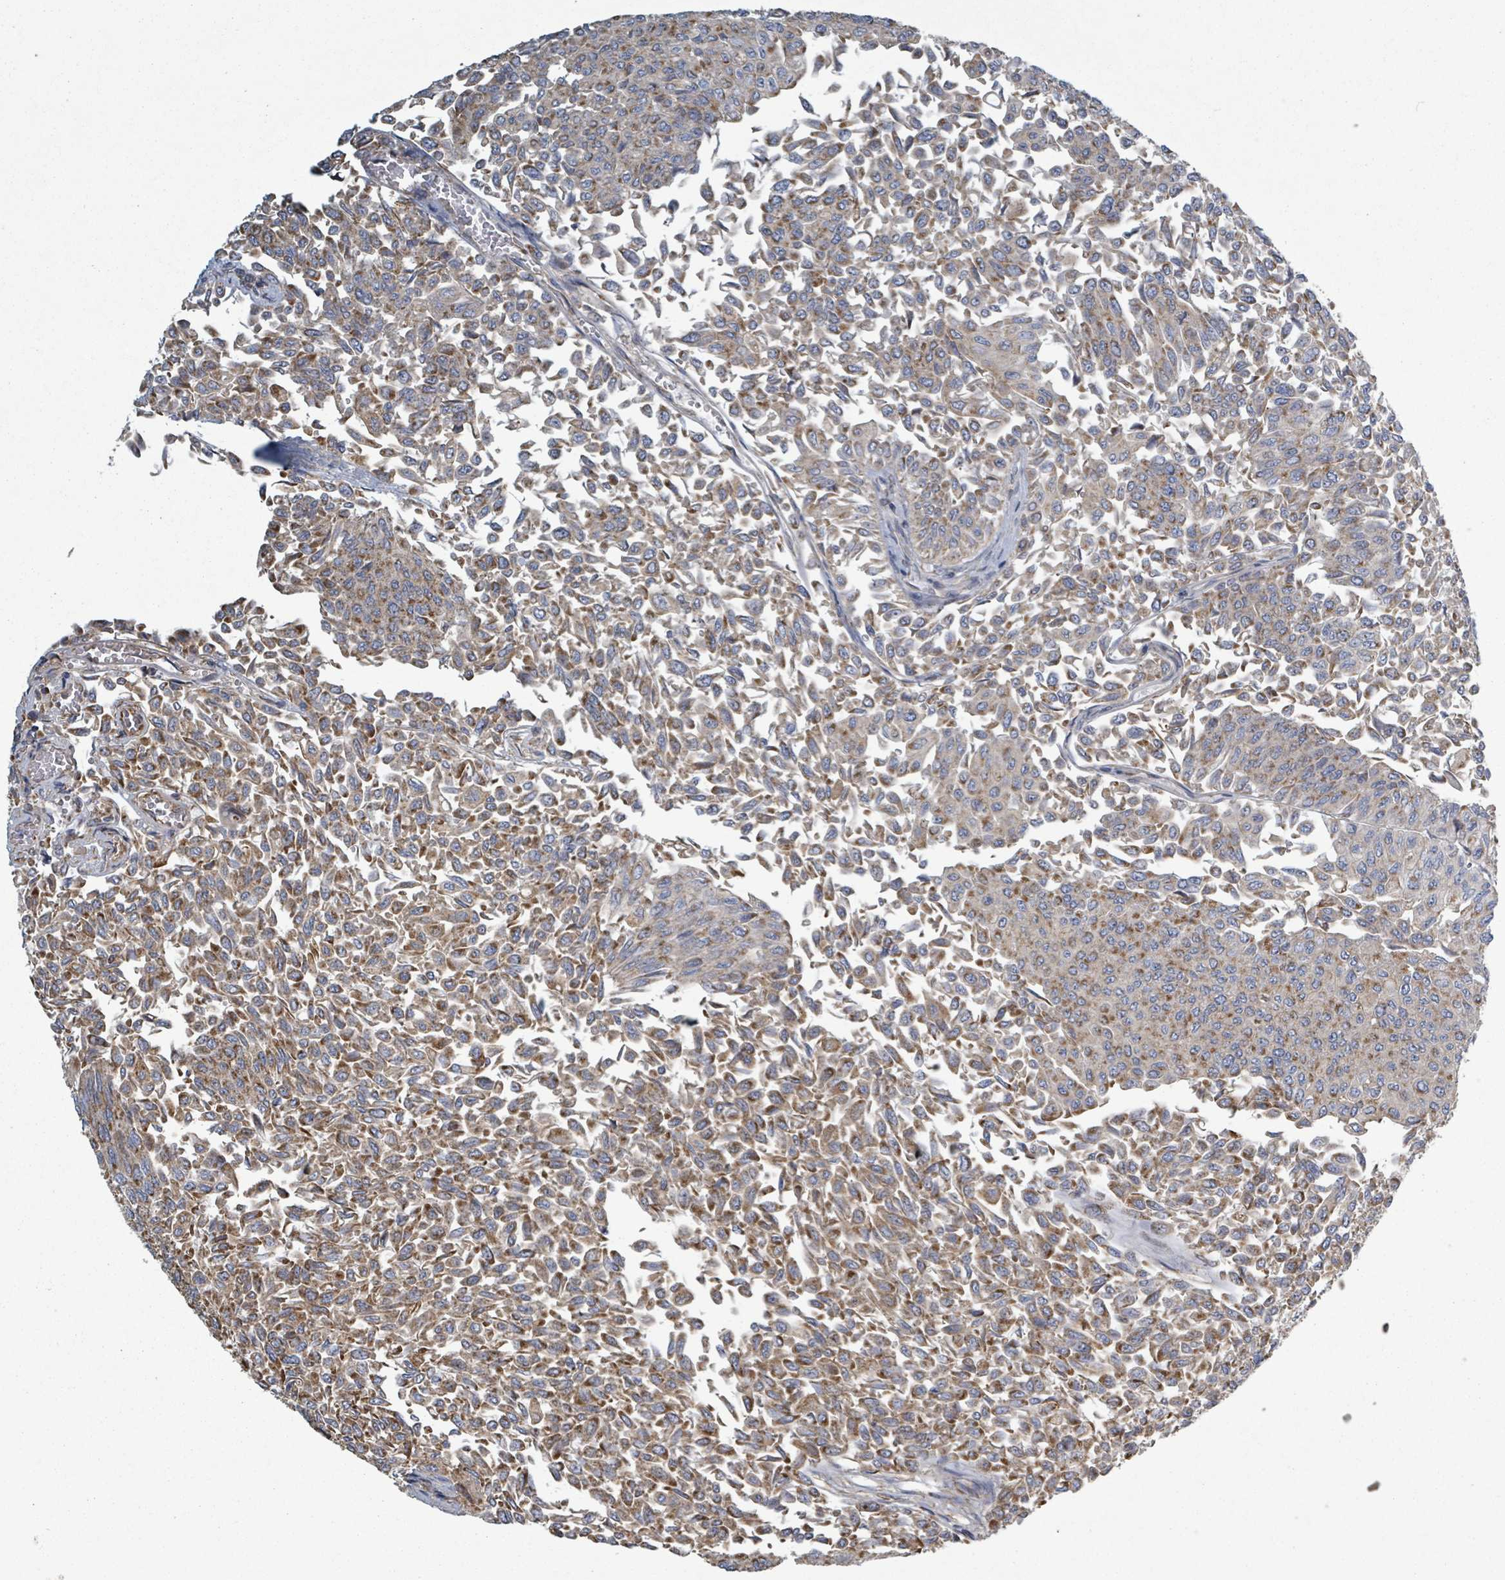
{"staining": {"intensity": "moderate", "quantity": ">75%", "location": "cytoplasmic/membranous"}, "tissue": "urothelial cancer", "cell_type": "Tumor cells", "image_type": "cancer", "snomed": [{"axis": "morphology", "description": "Urothelial carcinoma, NOS"}, {"axis": "topography", "description": "Urinary bladder"}], "caption": "Immunohistochemistry (IHC) of human urothelial cancer demonstrates medium levels of moderate cytoplasmic/membranous expression in approximately >75% of tumor cells.", "gene": "ADCK1", "patient": {"sex": "male", "age": 59}}